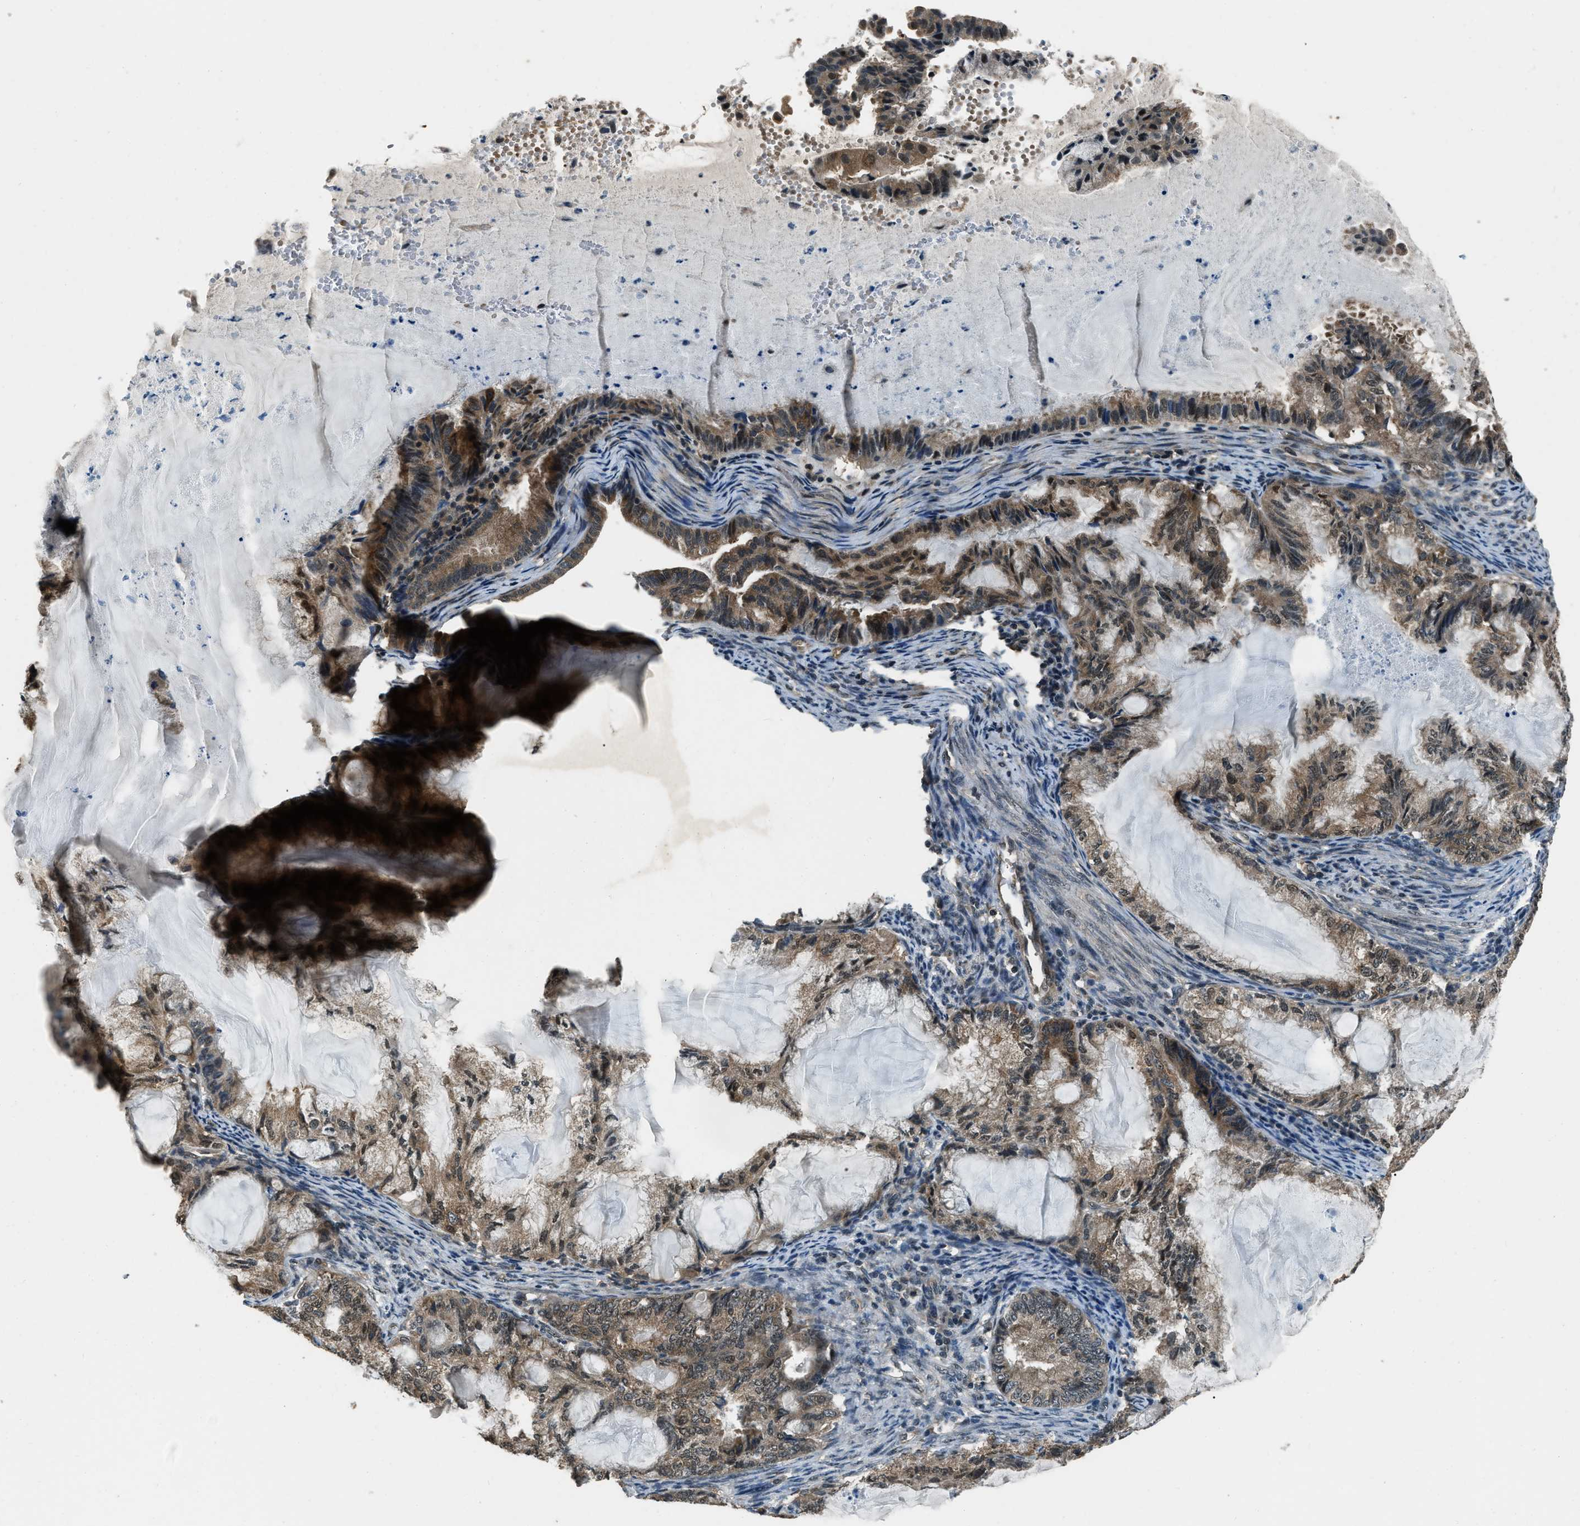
{"staining": {"intensity": "moderate", "quantity": "25%-75%", "location": "cytoplasmic/membranous"}, "tissue": "endometrial cancer", "cell_type": "Tumor cells", "image_type": "cancer", "snomed": [{"axis": "morphology", "description": "Adenocarcinoma, NOS"}, {"axis": "topography", "description": "Endometrium"}], "caption": "Immunohistochemical staining of endometrial adenocarcinoma displays moderate cytoplasmic/membranous protein staining in approximately 25%-75% of tumor cells.", "gene": "NUDCD3", "patient": {"sex": "female", "age": 86}}